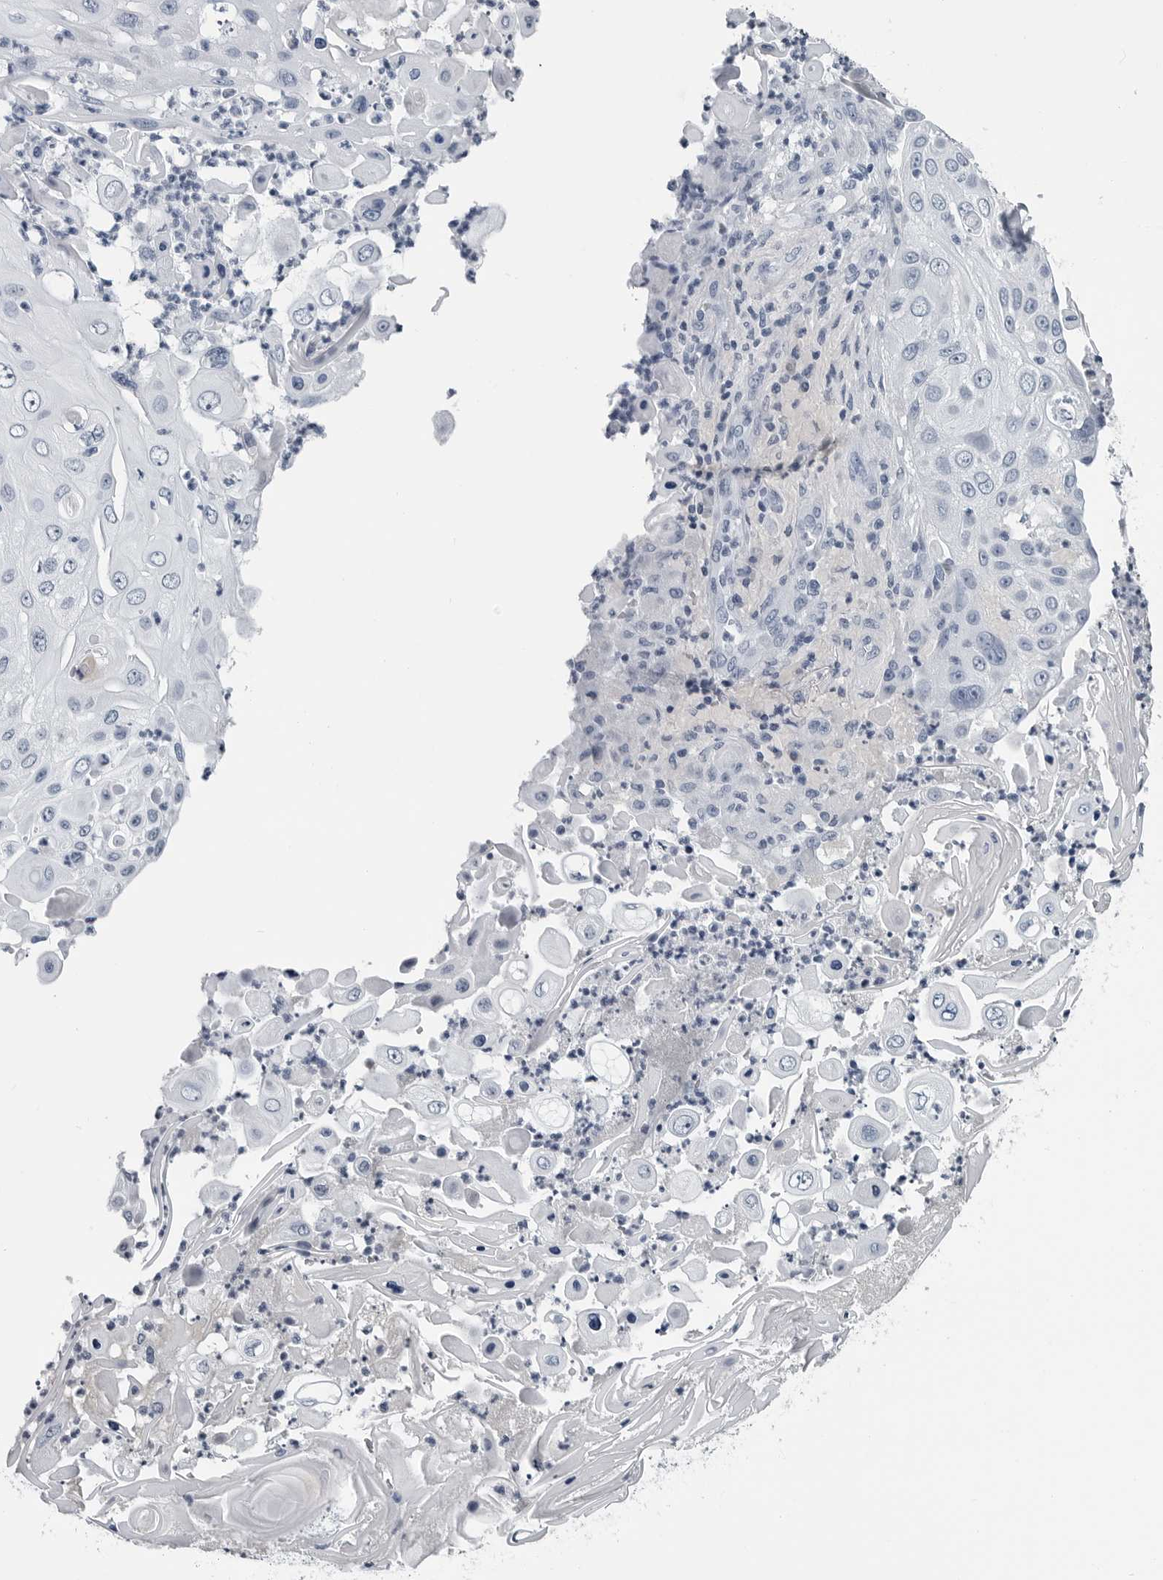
{"staining": {"intensity": "negative", "quantity": "none", "location": "none"}, "tissue": "skin cancer", "cell_type": "Tumor cells", "image_type": "cancer", "snomed": [{"axis": "morphology", "description": "Squamous cell carcinoma, NOS"}, {"axis": "topography", "description": "Skin"}], "caption": "Tumor cells show no significant expression in skin cancer.", "gene": "AMPD1", "patient": {"sex": "female", "age": 44}}